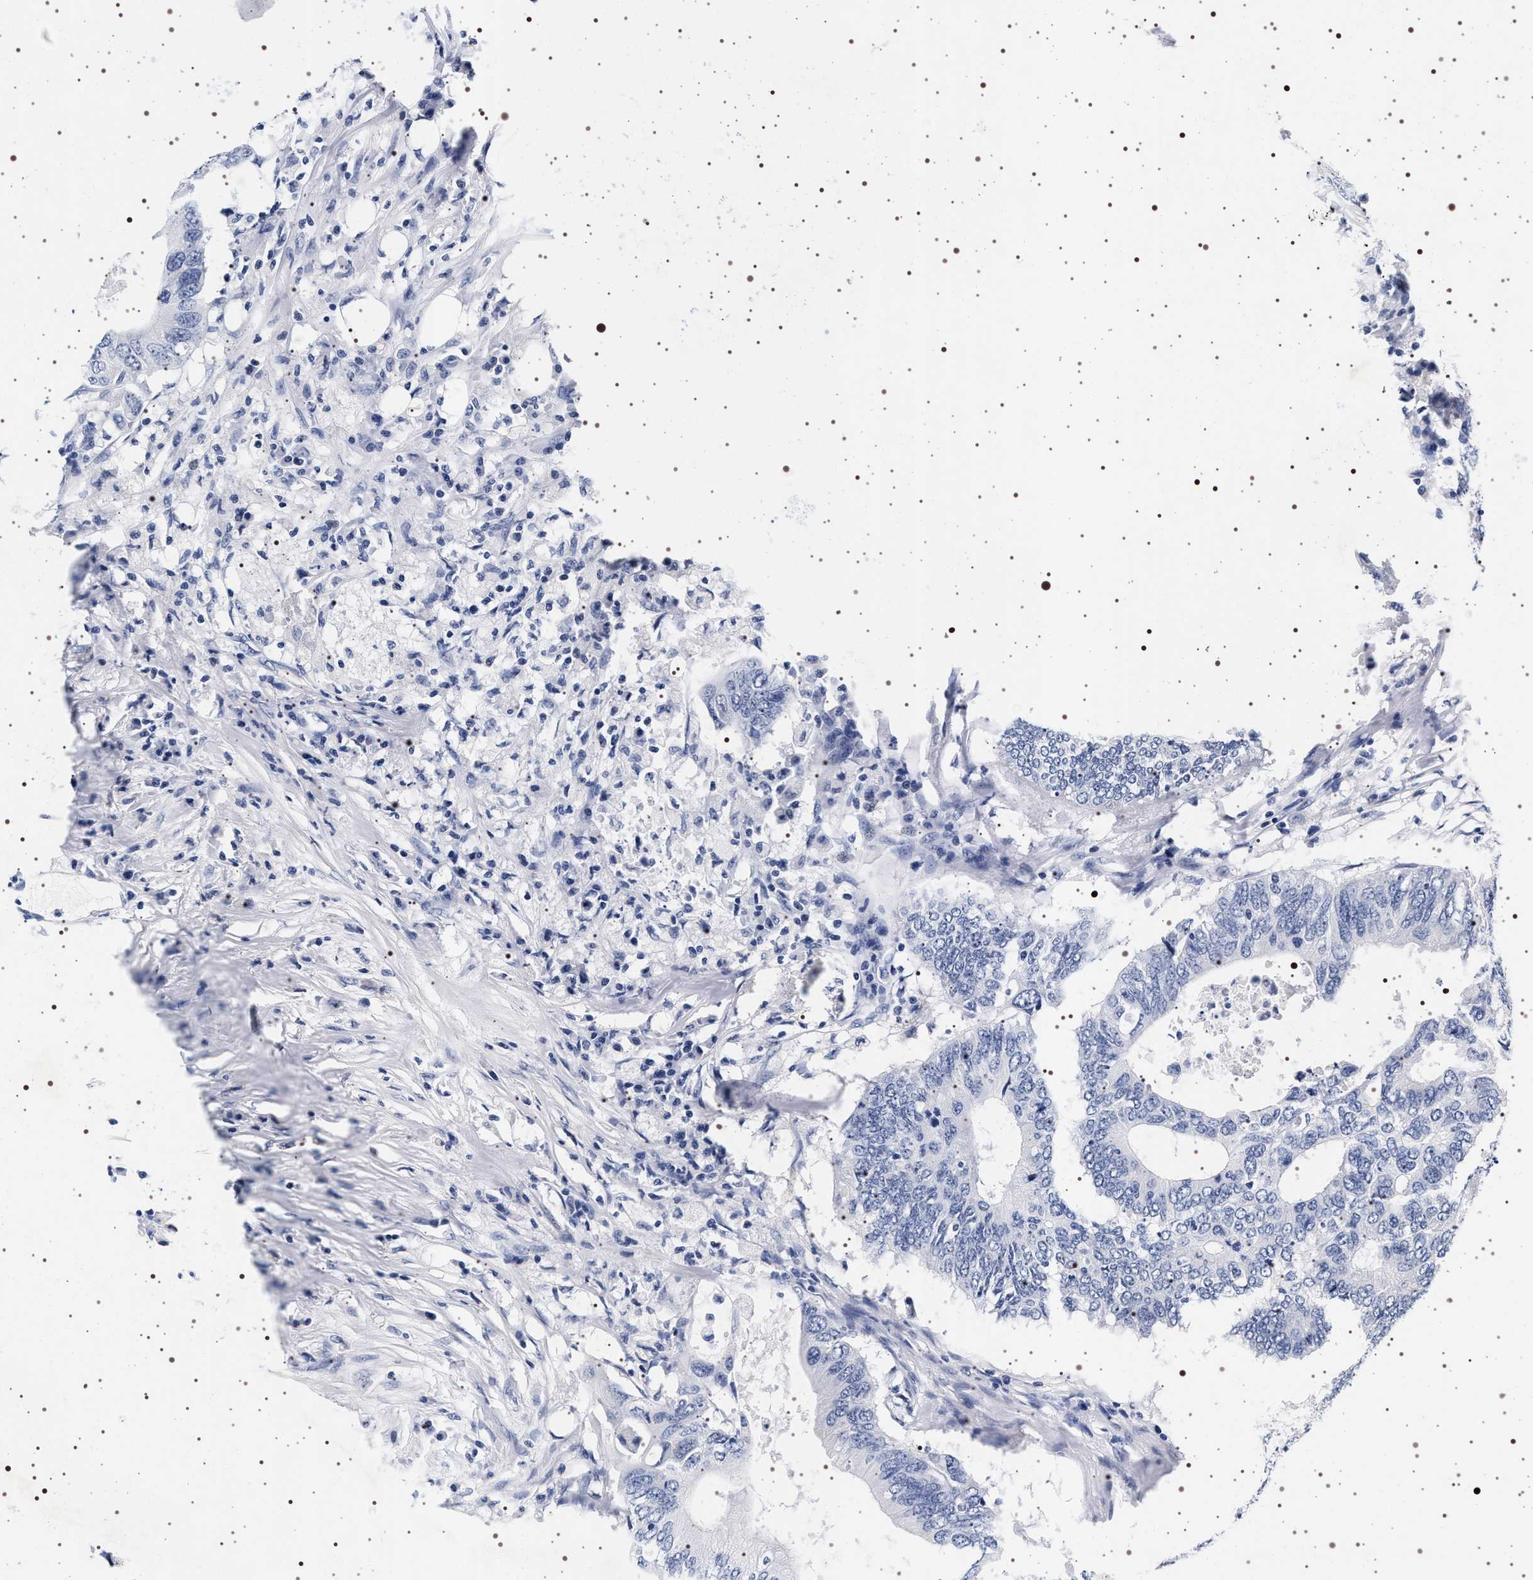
{"staining": {"intensity": "negative", "quantity": "none", "location": "none"}, "tissue": "colorectal cancer", "cell_type": "Tumor cells", "image_type": "cancer", "snomed": [{"axis": "morphology", "description": "Adenocarcinoma, NOS"}, {"axis": "topography", "description": "Colon"}], "caption": "Tumor cells show no significant protein staining in colorectal cancer (adenocarcinoma).", "gene": "SYN1", "patient": {"sex": "male", "age": 71}}